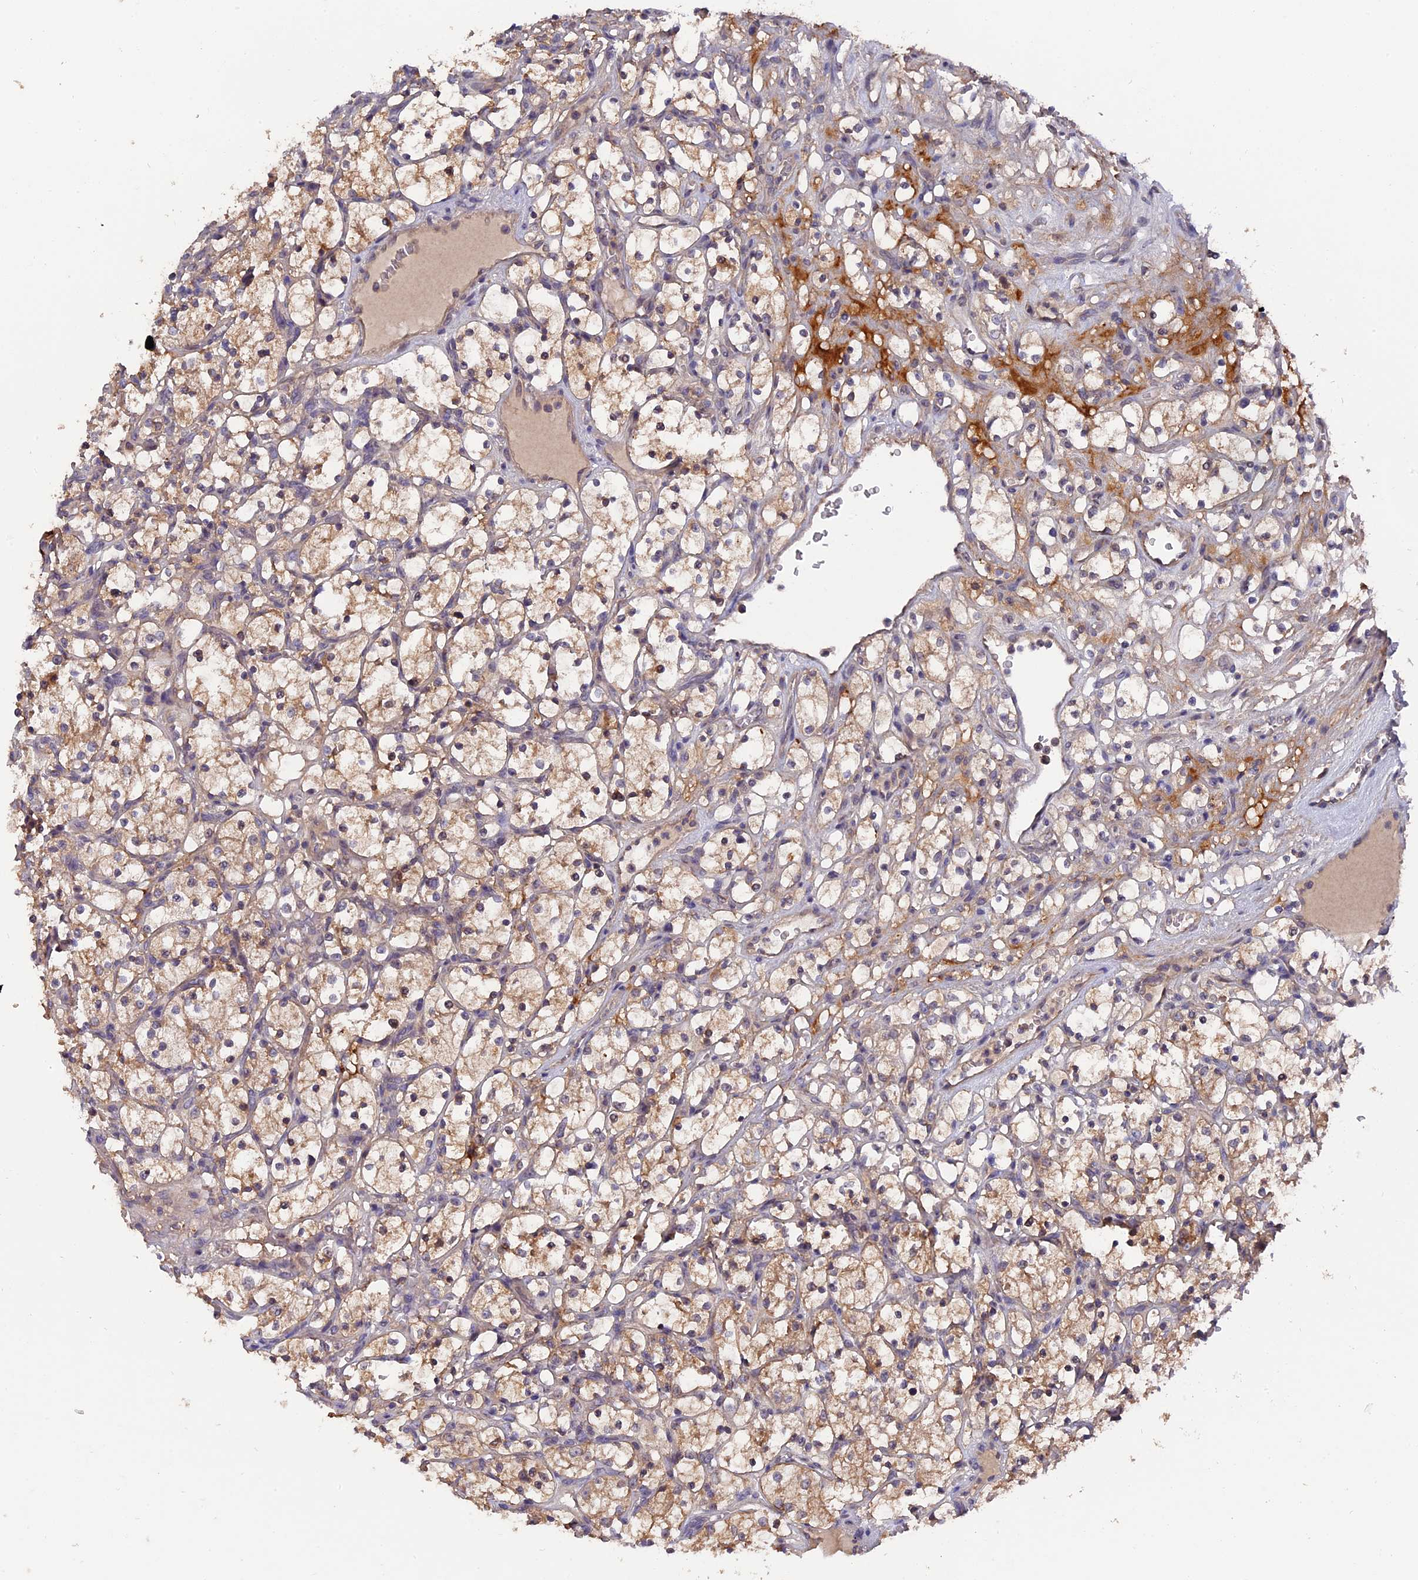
{"staining": {"intensity": "weak", "quantity": ">75%", "location": "cytoplasmic/membranous"}, "tissue": "renal cancer", "cell_type": "Tumor cells", "image_type": "cancer", "snomed": [{"axis": "morphology", "description": "Adenocarcinoma, NOS"}, {"axis": "topography", "description": "Kidney"}], "caption": "A histopathology image of human adenocarcinoma (renal) stained for a protein displays weak cytoplasmic/membranous brown staining in tumor cells.", "gene": "ZCCHC2", "patient": {"sex": "female", "age": 69}}